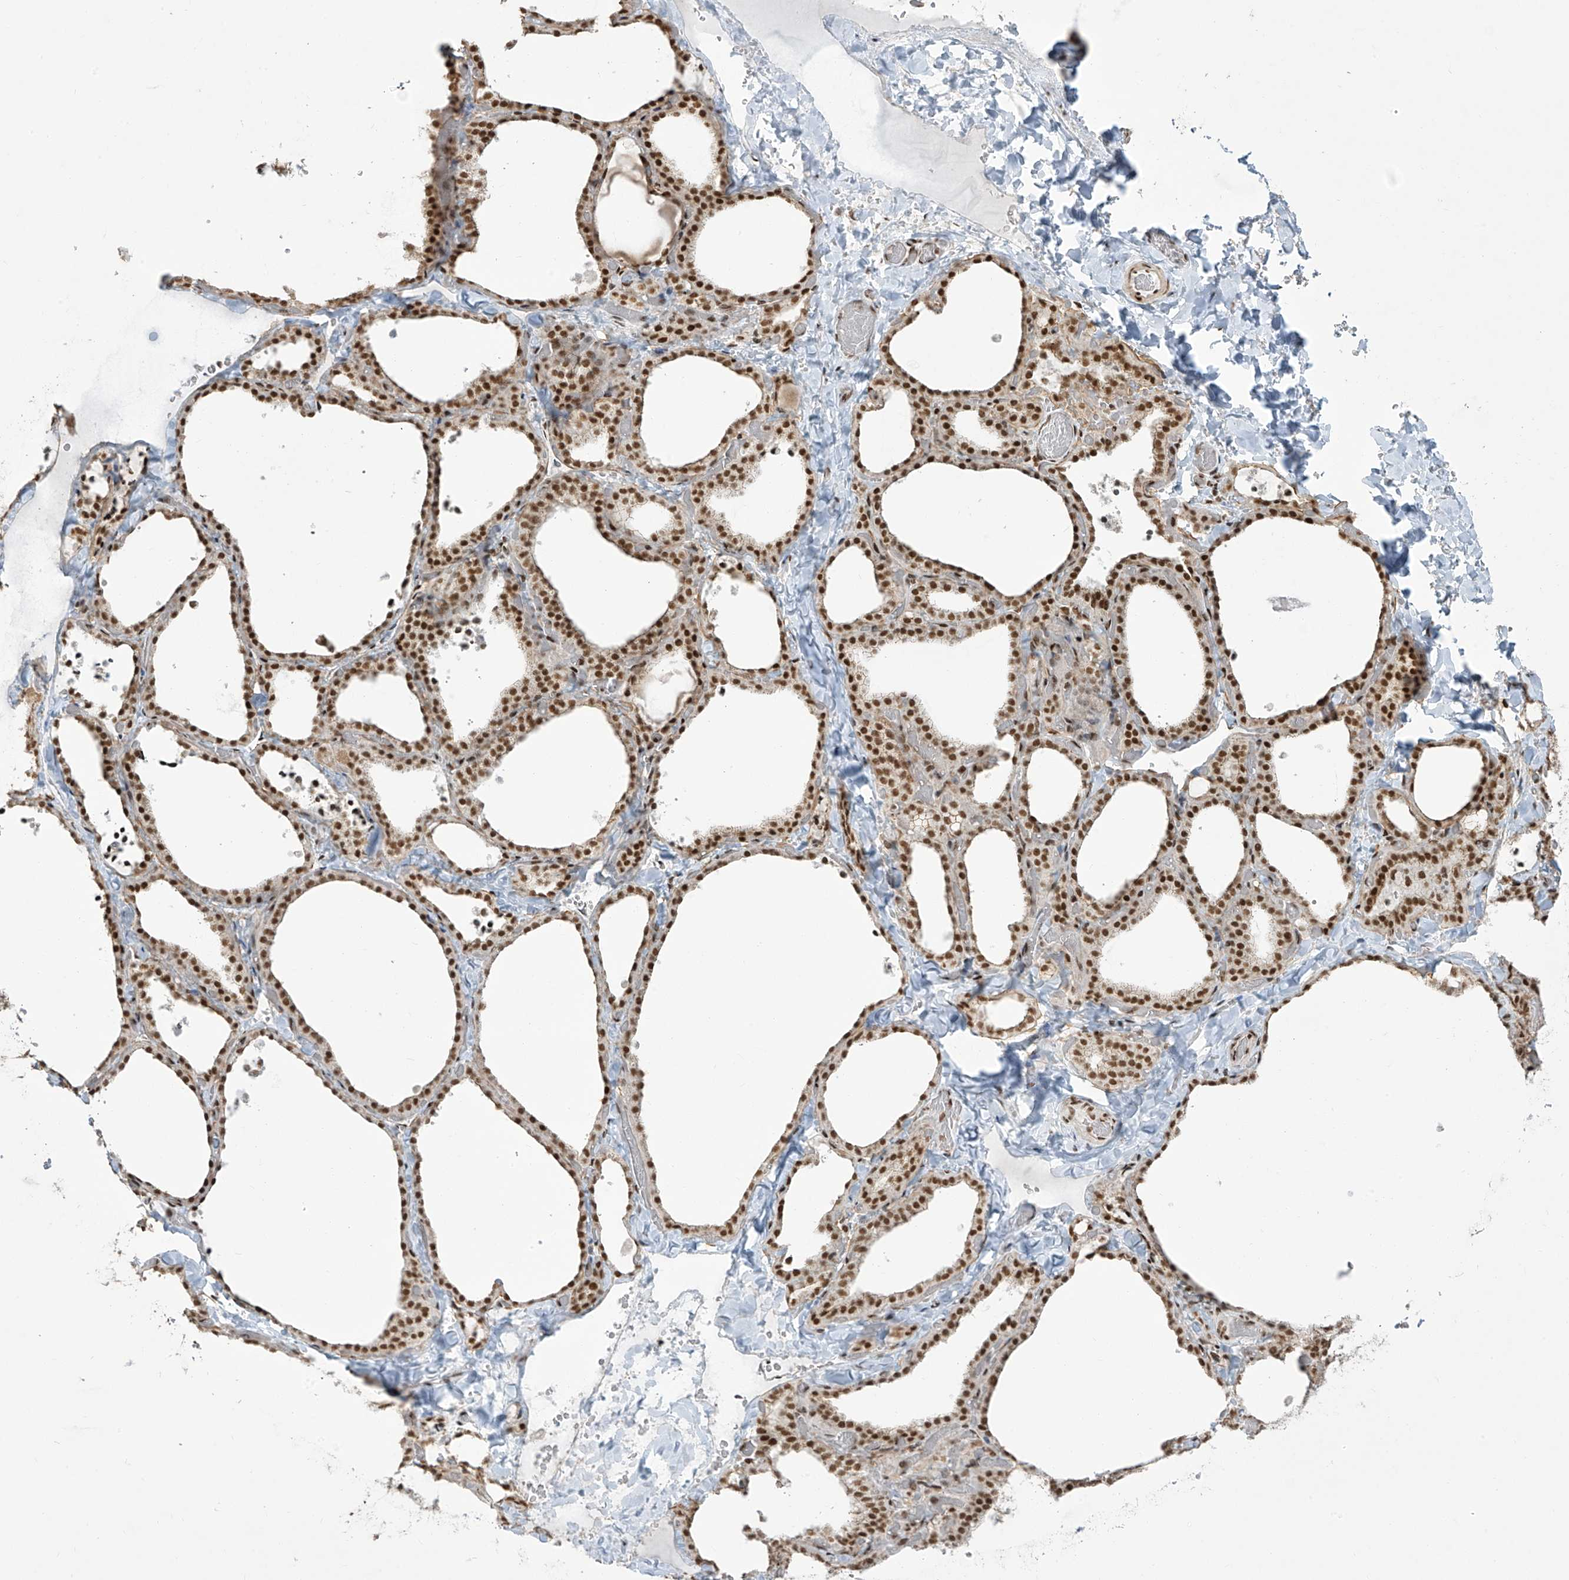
{"staining": {"intensity": "strong", "quantity": ">75%", "location": "nuclear"}, "tissue": "thyroid gland", "cell_type": "Glandular cells", "image_type": "normal", "snomed": [{"axis": "morphology", "description": "Normal tissue, NOS"}, {"axis": "topography", "description": "Thyroid gland"}], "caption": "A histopathology image showing strong nuclear staining in about >75% of glandular cells in normal thyroid gland, as visualized by brown immunohistochemical staining.", "gene": "MS4A6A", "patient": {"sex": "female", "age": 22}}